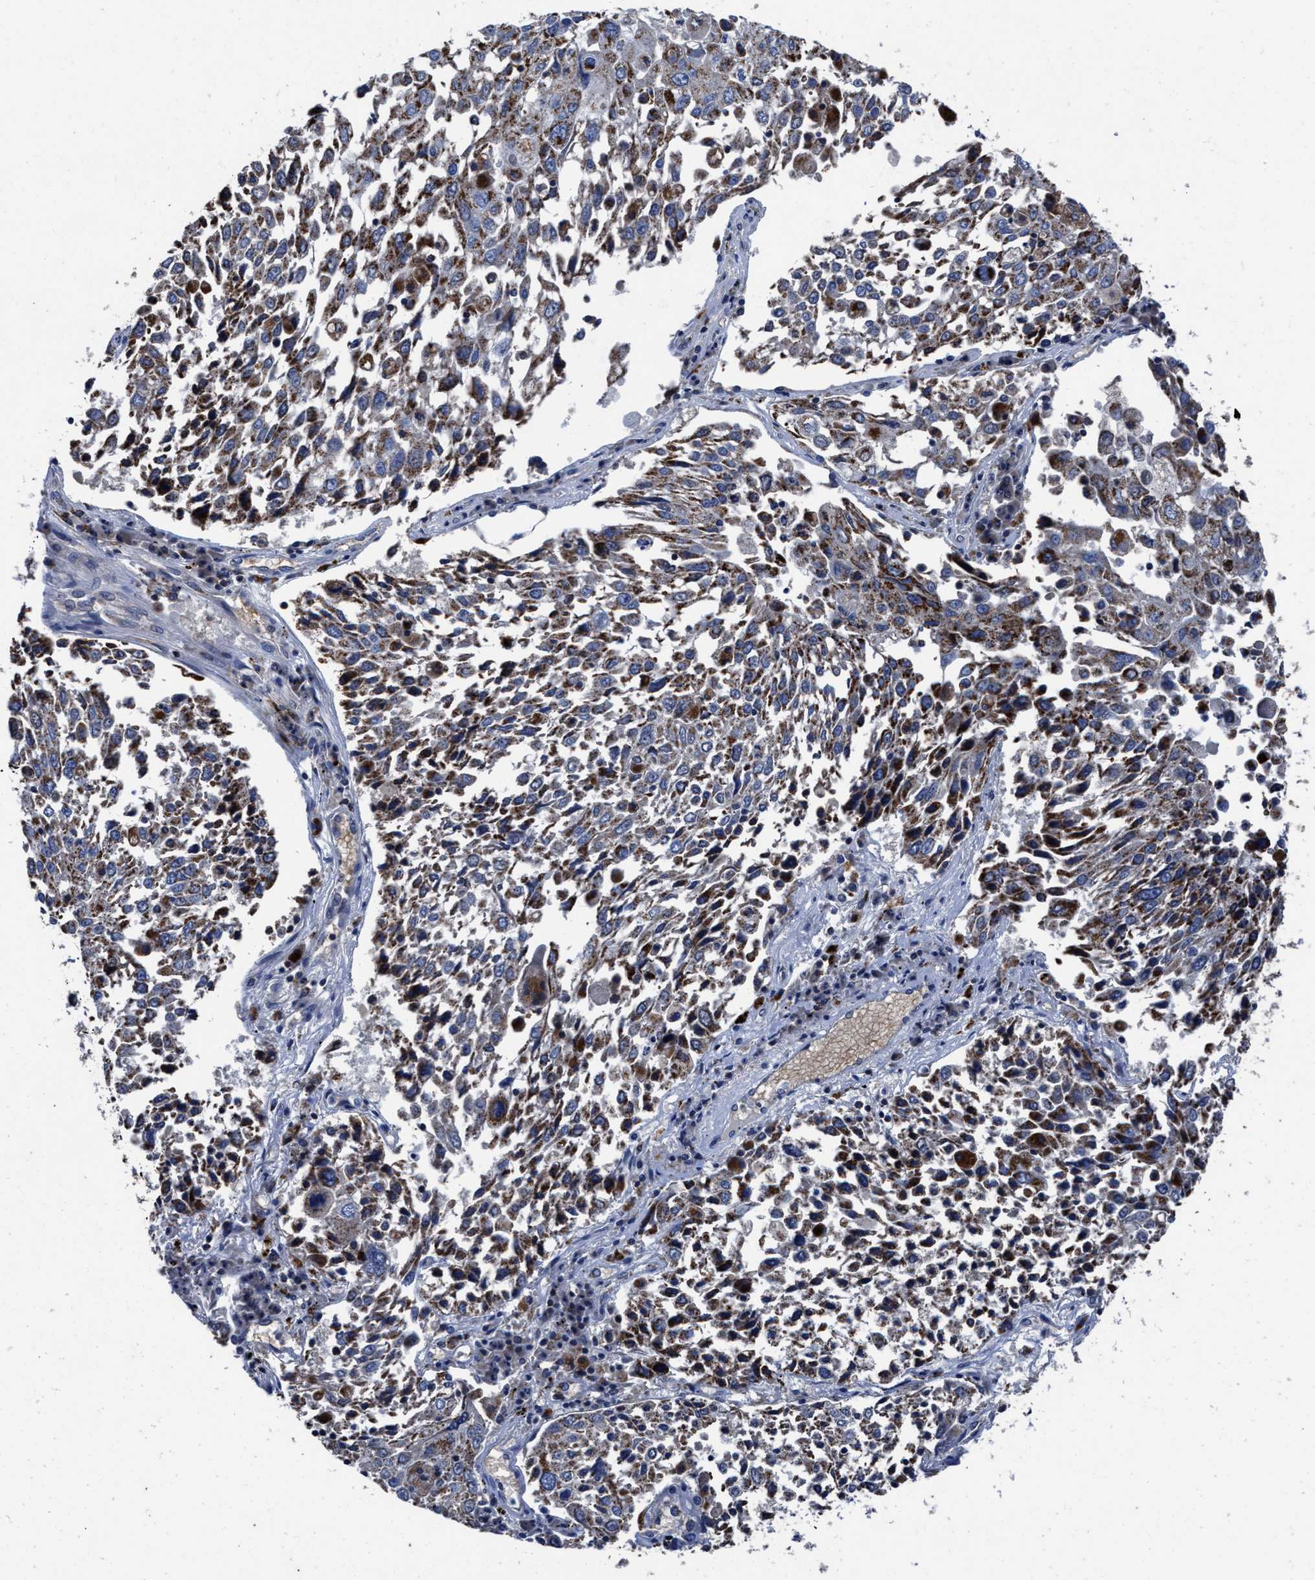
{"staining": {"intensity": "moderate", "quantity": "25%-75%", "location": "cytoplasmic/membranous"}, "tissue": "lung cancer", "cell_type": "Tumor cells", "image_type": "cancer", "snomed": [{"axis": "morphology", "description": "Squamous cell carcinoma, NOS"}, {"axis": "topography", "description": "Lung"}], "caption": "Protein staining of squamous cell carcinoma (lung) tissue shows moderate cytoplasmic/membranous staining in approximately 25%-75% of tumor cells.", "gene": "CACNA1D", "patient": {"sex": "male", "age": 65}}